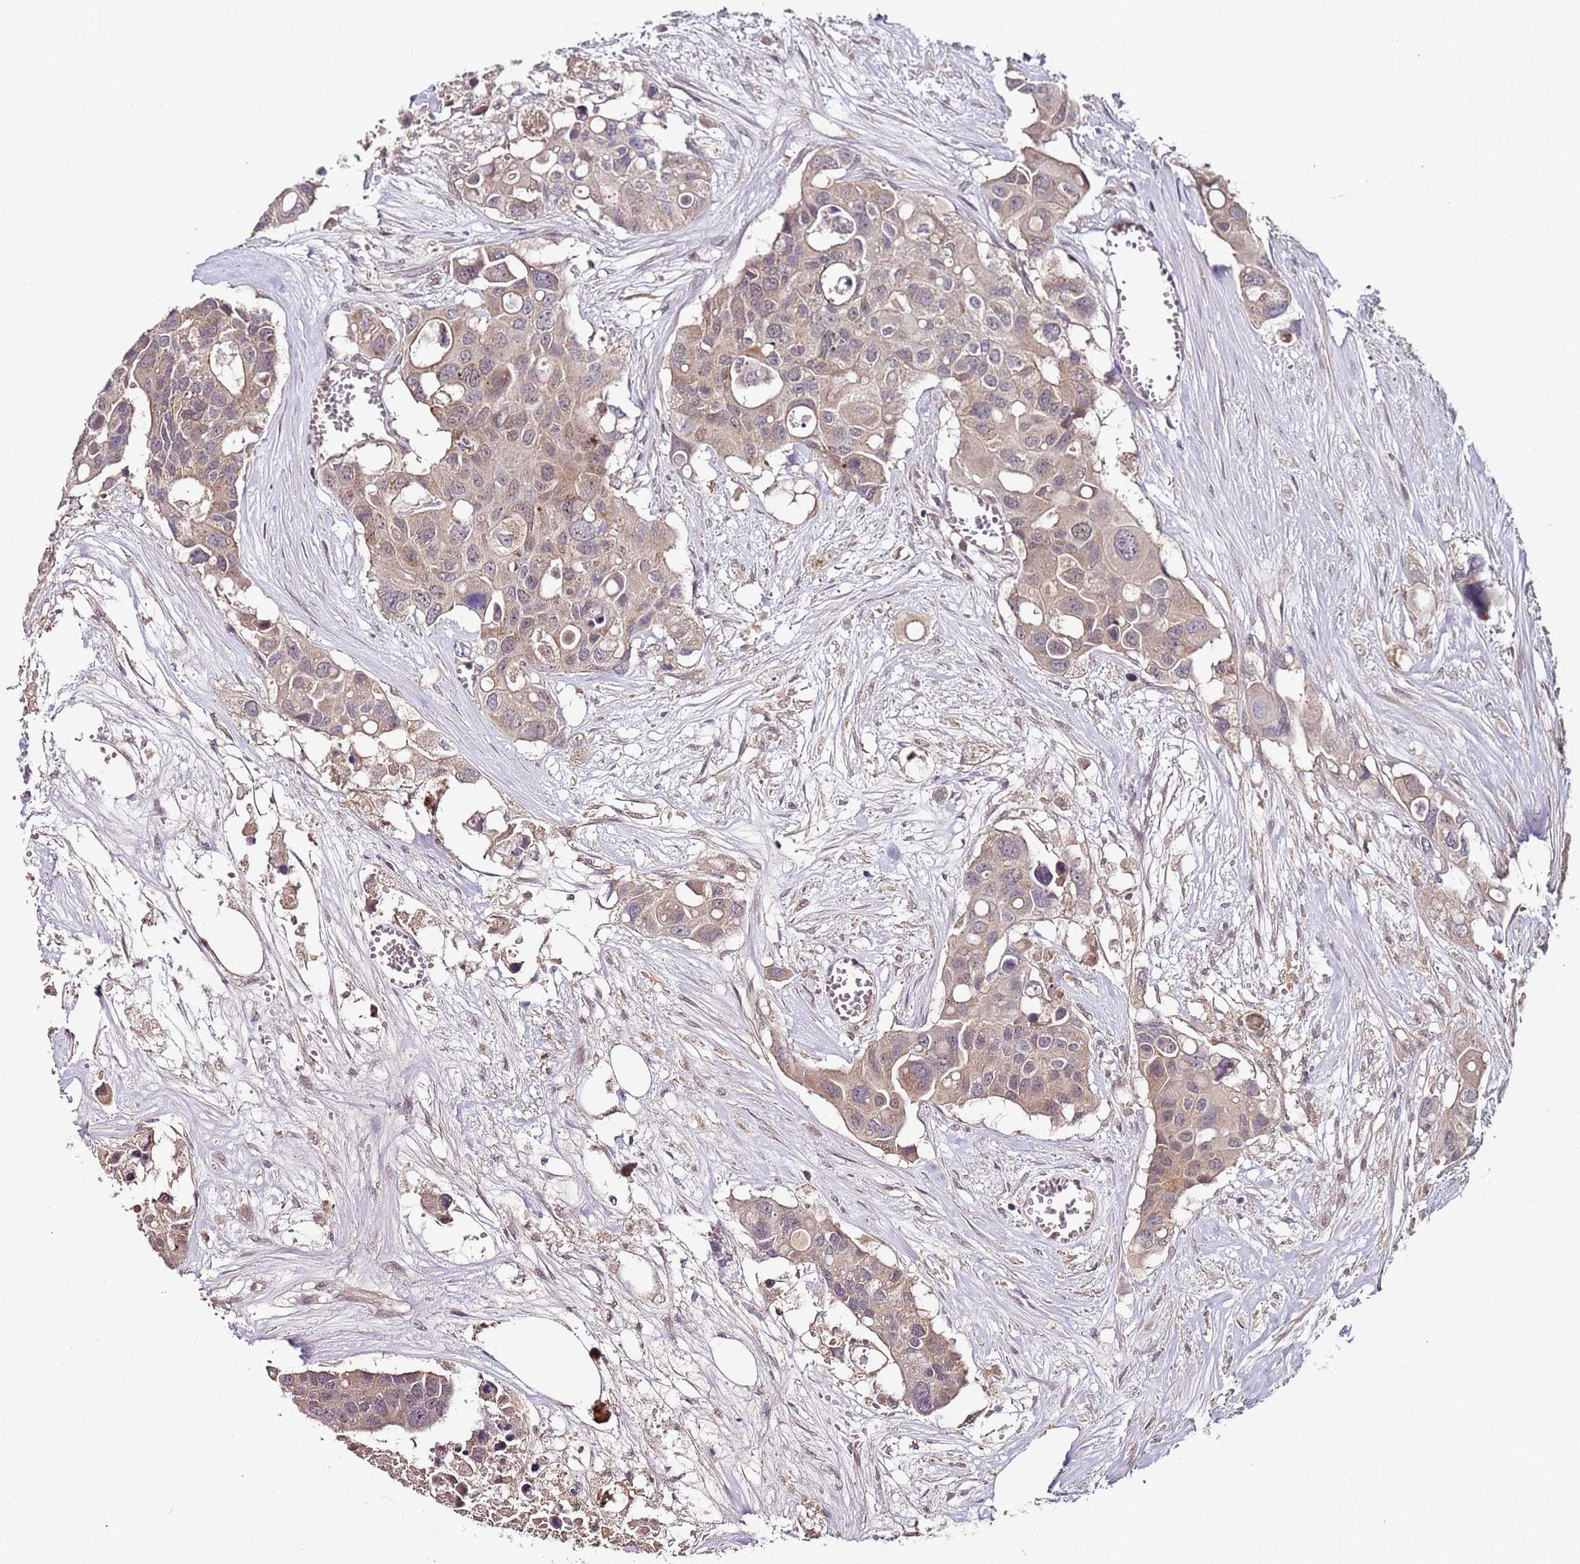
{"staining": {"intensity": "weak", "quantity": ">75%", "location": "cytoplasmic/membranous,nuclear"}, "tissue": "colorectal cancer", "cell_type": "Tumor cells", "image_type": "cancer", "snomed": [{"axis": "morphology", "description": "Adenocarcinoma, NOS"}, {"axis": "topography", "description": "Colon"}], "caption": "DAB immunohistochemical staining of human colorectal adenocarcinoma shows weak cytoplasmic/membranous and nuclear protein staining in approximately >75% of tumor cells.", "gene": "LIN37", "patient": {"sex": "male", "age": 77}}